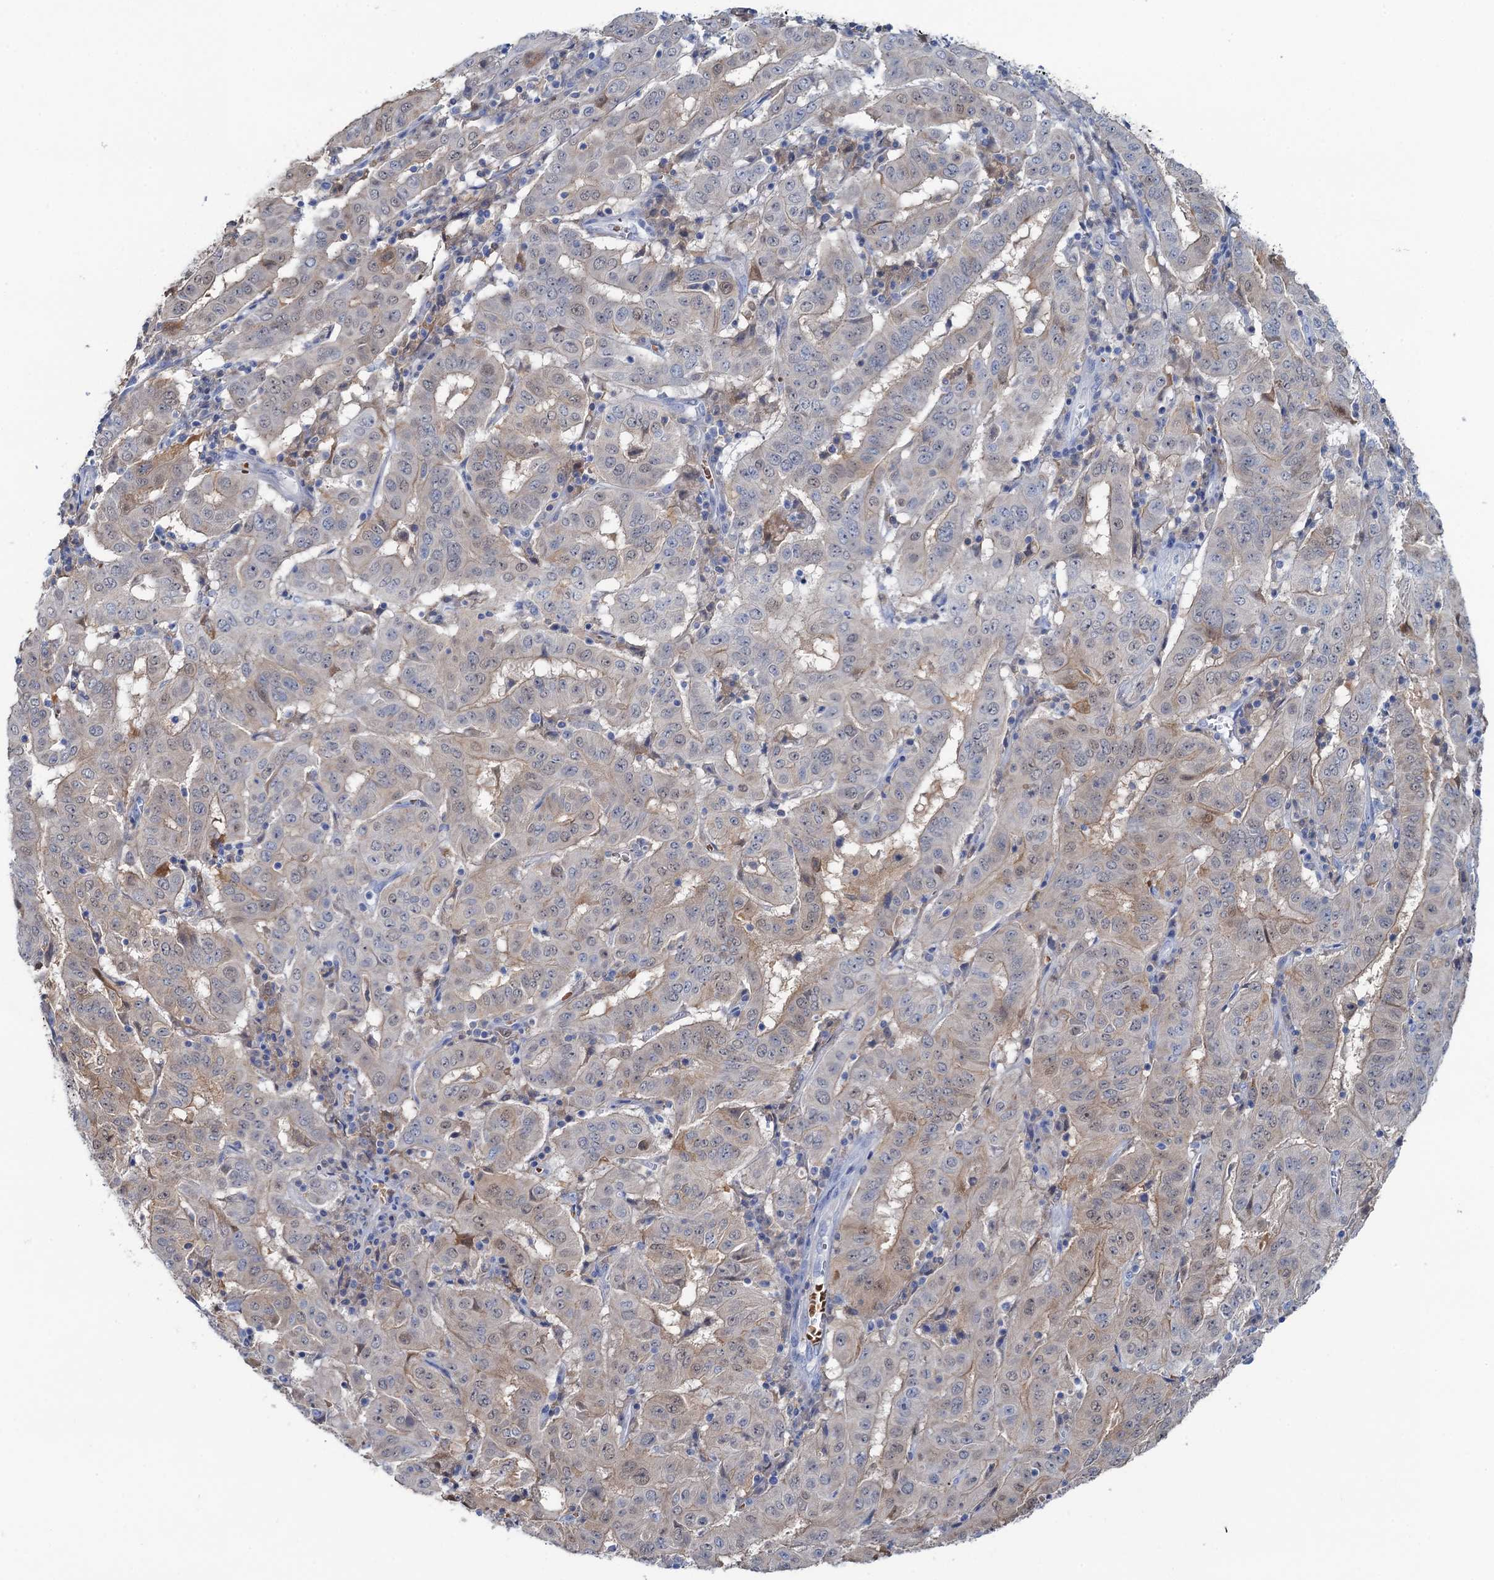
{"staining": {"intensity": "weak", "quantity": "<25%", "location": "cytoplasmic/membranous"}, "tissue": "pancreatic cancer", "cell_type": "Tumor cells", "image_type": "cancer", "snomed": [{"axis": "morphology", "description": "Adenocarcinoma, NOS"}, {"axis": "topography", "description": "Pancreas"}], "caption": "Immunohistochemical staining of adenocarcinoma (pancreatic) shows no significant positivity in tumor cells.", "gene": "FAH", "patient": {"sex": "male", "age": 63}}